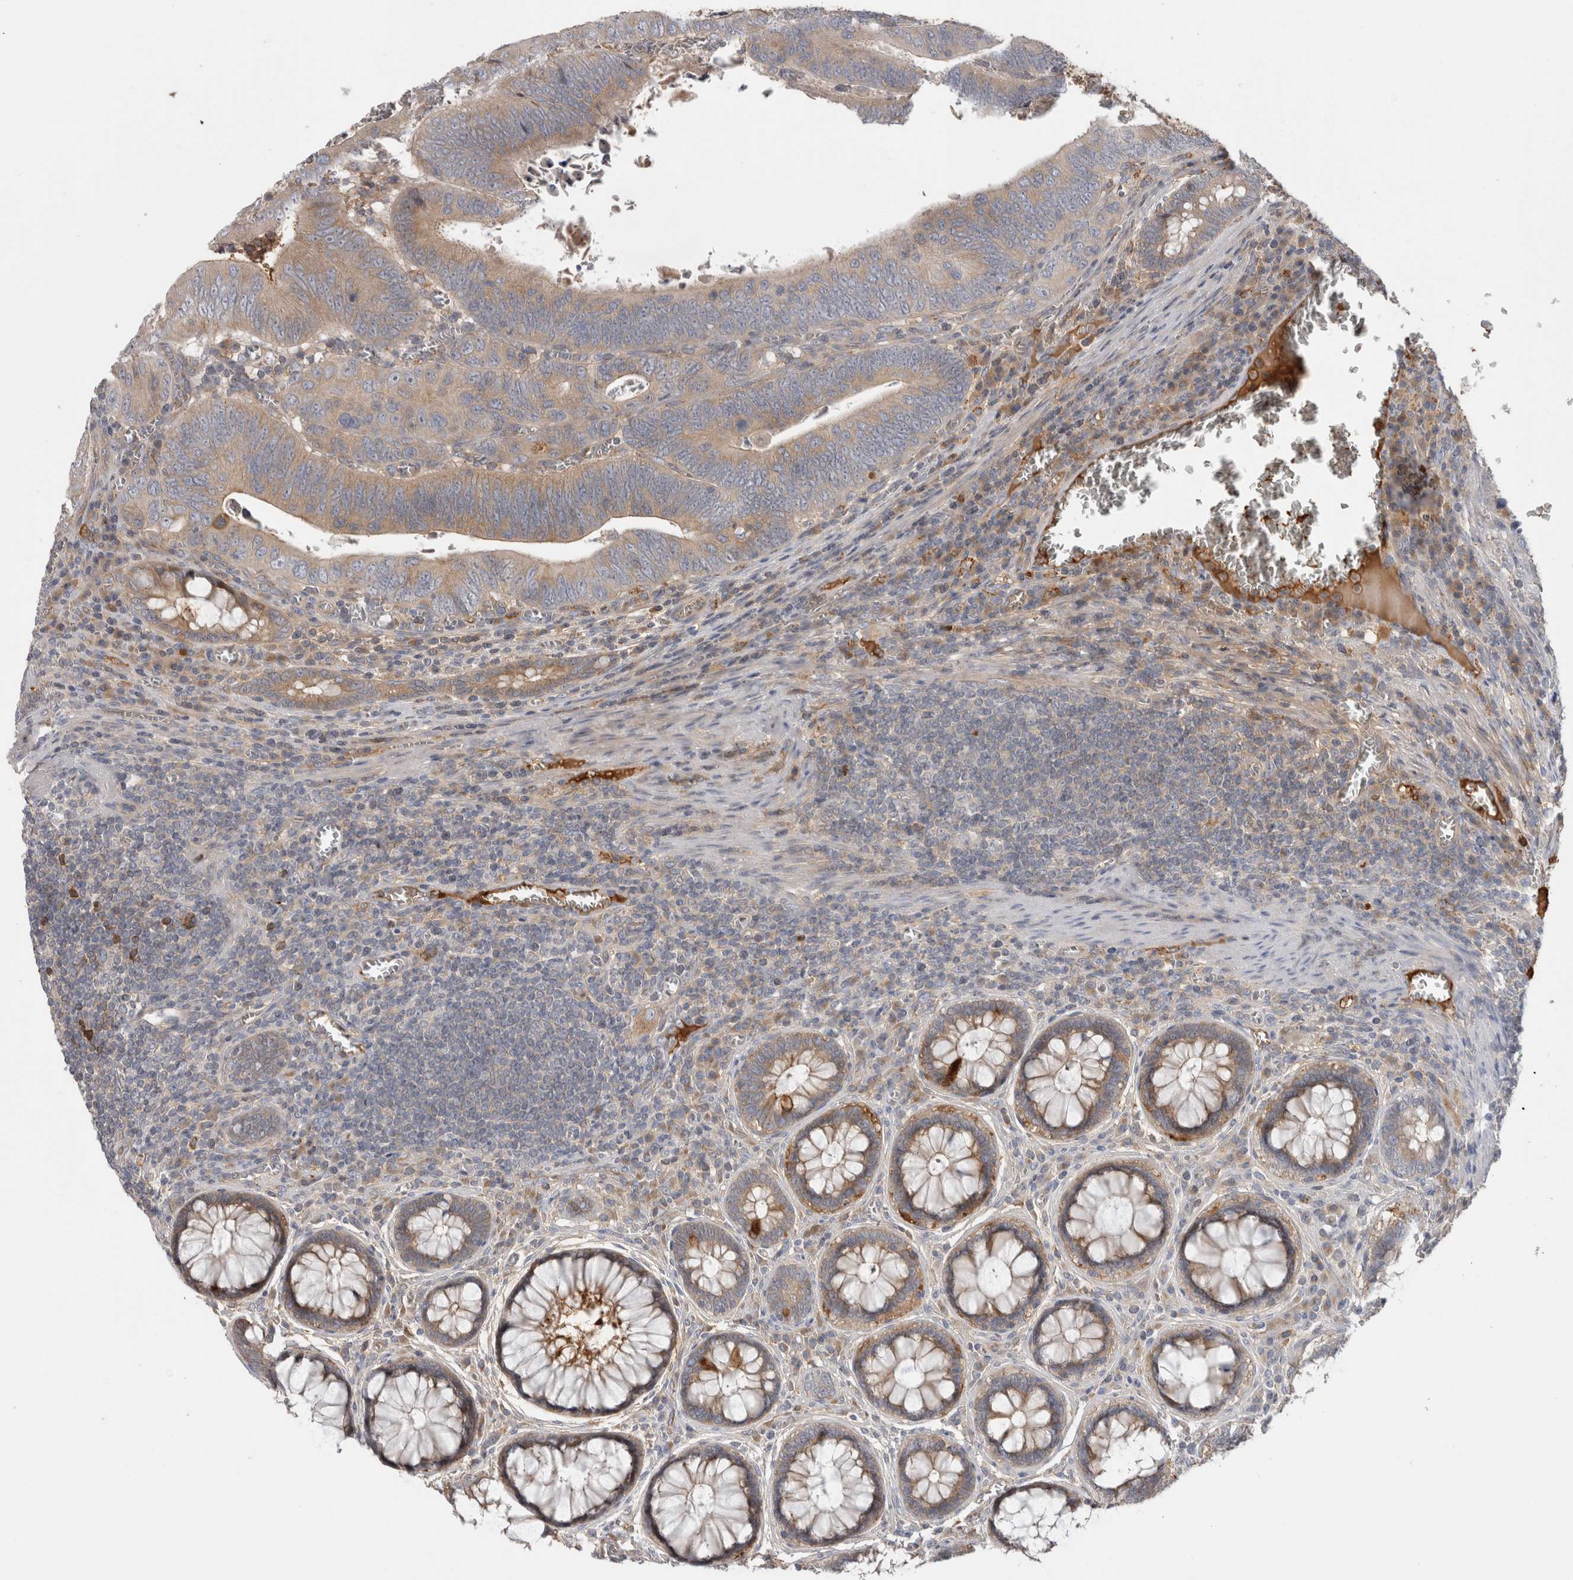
{"staining": {"intensity": "weak", "quantity": "25%-75%", "location": "cytoplasmic/membranous"}, "tissue": "colorectal cancer", "cell_type": "Tumor cells", "image_type": "cancer", "snomed": [{"axis": "morphology", "description": "Inflammation, NOS"}, {"axis": "morphology", "description": "Adenocarcinoma, NOS"}, {"axis": "topography", "description": "Colon"}], "caption": "Immunohistochemistry staining of adenocarcinoma (colorectal), which reveals low levels of weak cytoplasmic/membranous staining in approximately 25%-75% of tumor cells indicating weak cytoplasmic/membranous protein positivity. The staining was performed using DAB (brown) for protein detection and nuclei were counterstained in hematoxylin (blue).", "gene": "TBCE", "patient": {"sex": "male", "age": 72}}